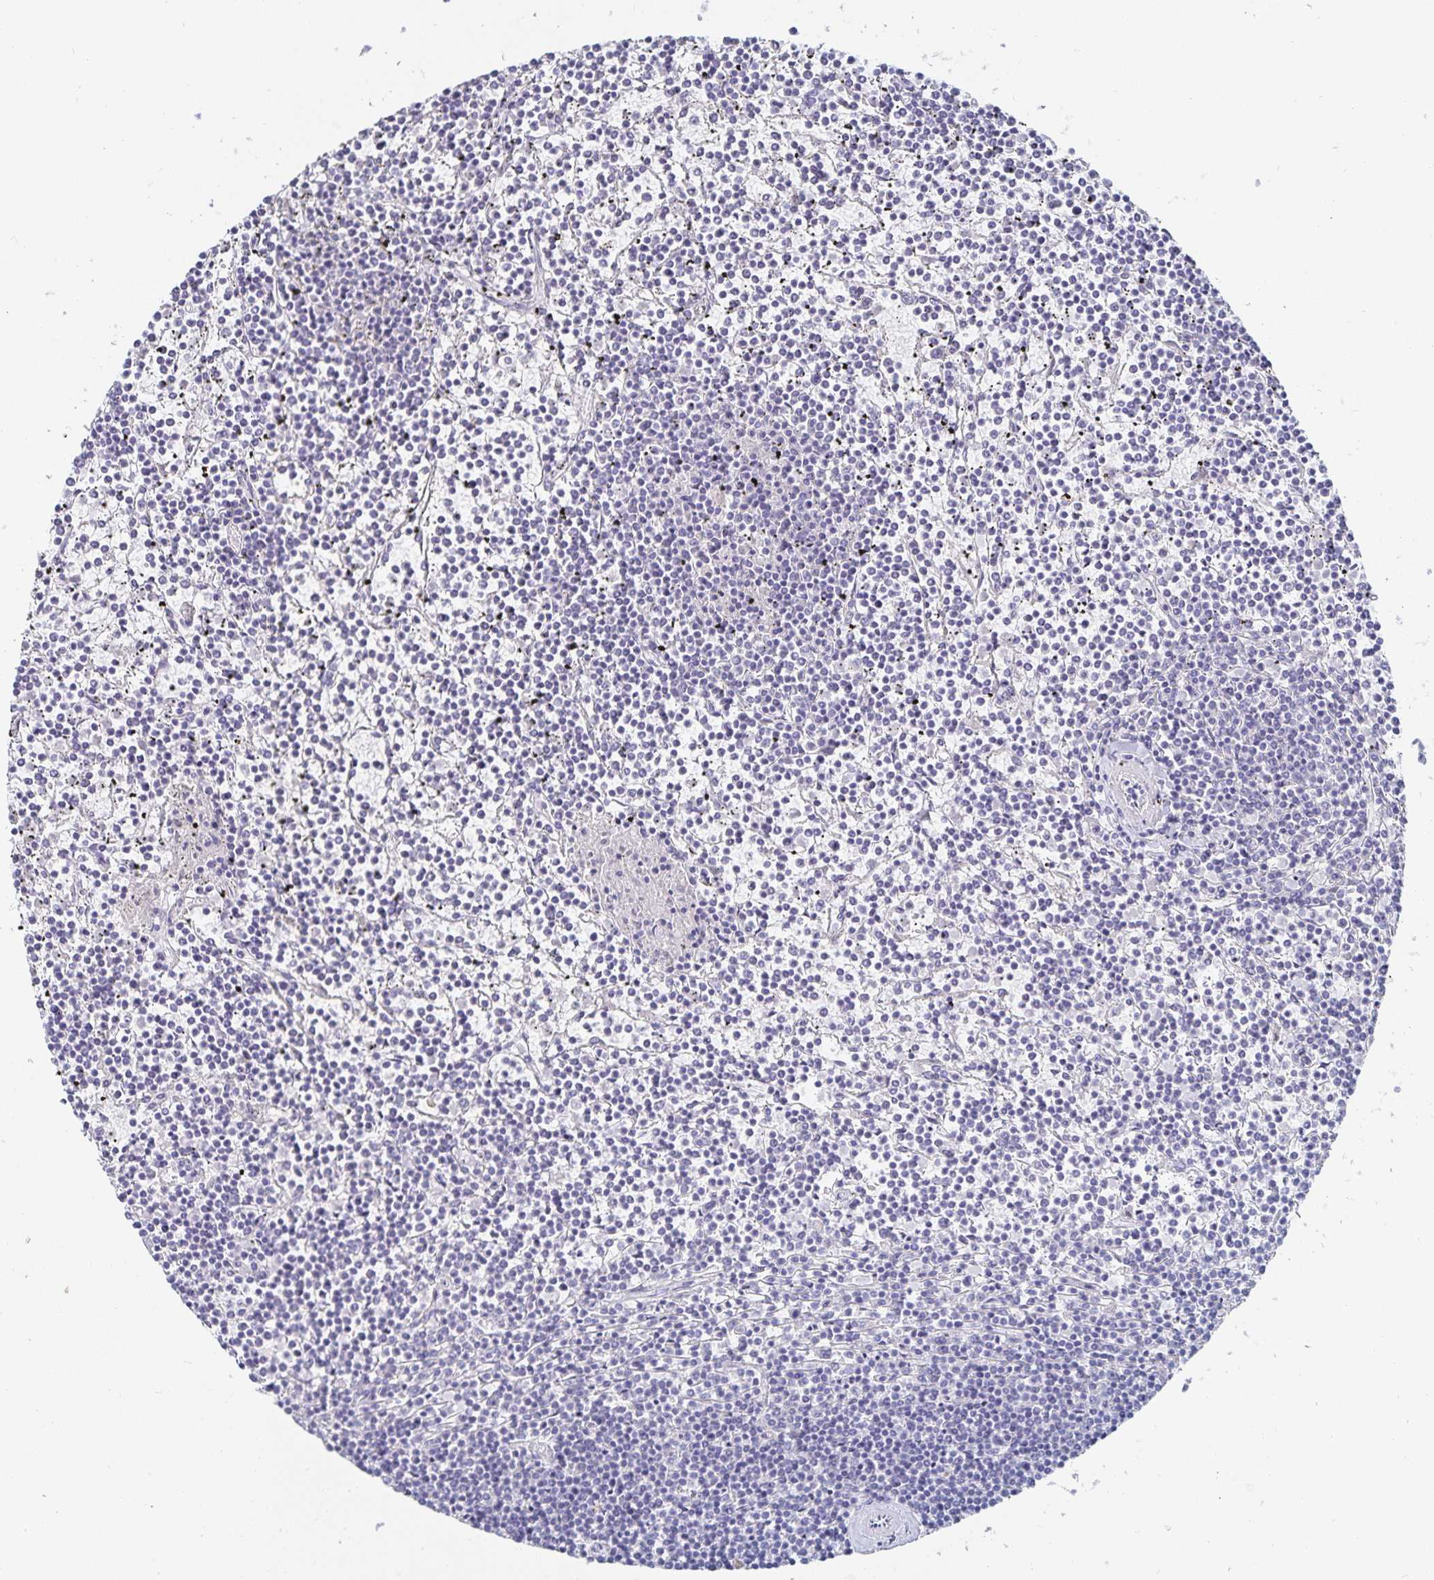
{"staining": {"intensity": "negative", "quantity": "none", "location": "none"}, "tissue": "lymphoma", "cell_type": "Tumor cells", "image_type": "cancer", "snomed": [{"axis": "morphology", "description": "Malignant lymphoma, non-Hodgkin's type, Low grade"}, {"axis": "topography", "description": "Spleen"}], "caption": "DAB (3,3'-diaminobenzidine) immunohistochemical staining of lymphoma reveals no significant positivity in tumor cells.", "gene": "SFTPA1", "patient": {"sex": "female", "age": 19}}